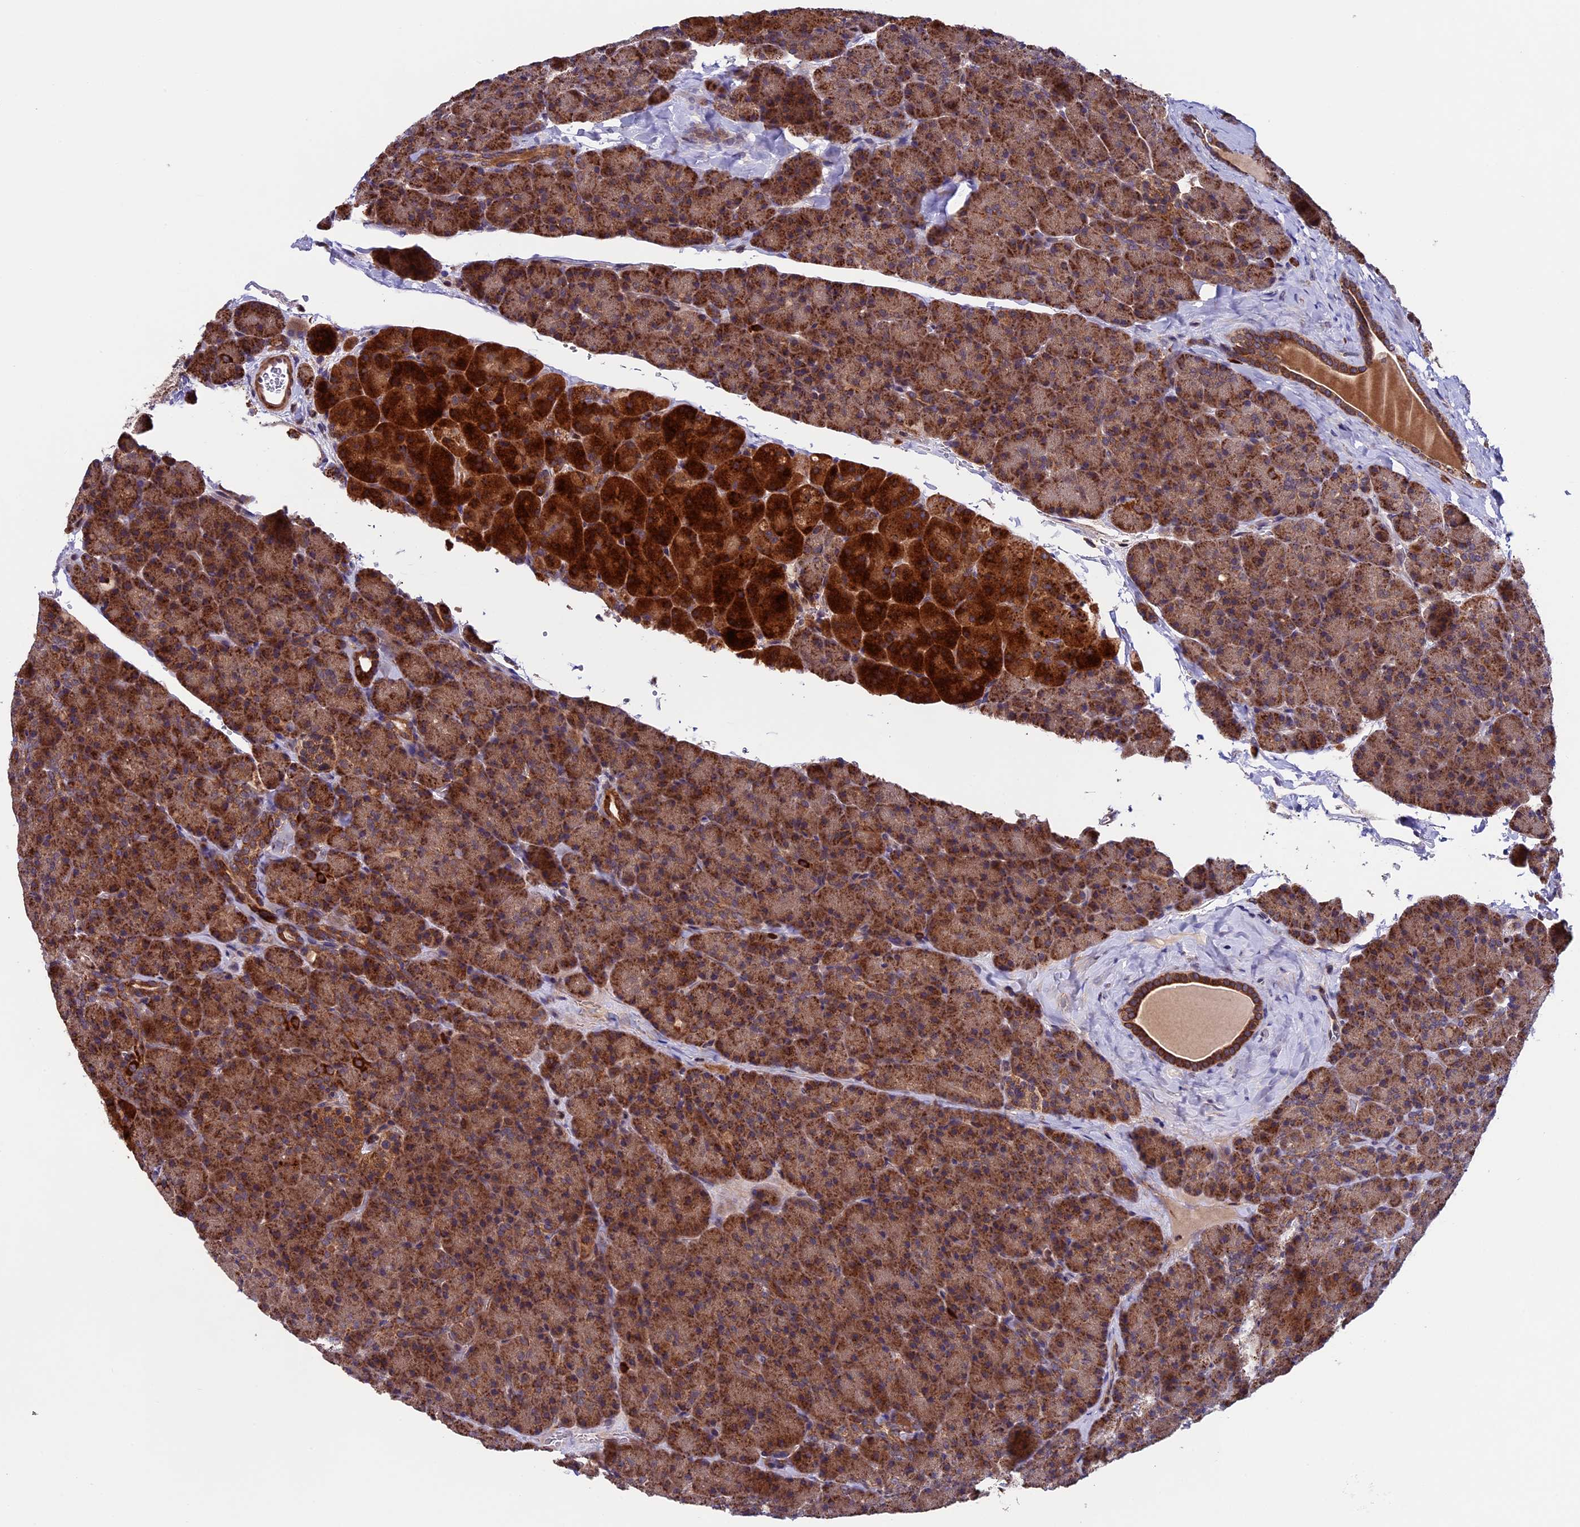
{"staining": {"intensity": "strong", "quantity": ">75%", "location": "cytoplasmic/membranous"}, "tissue": "pancreas", "cell_type": "Exocrine glandular cells", "image_type": "normal", "snomed": [{"axis": "morphology", "description": "Normal tissue, NOS"}, {"axis": "topography", "description": "Pancreas"}], "caption": "A histopathology image of human pancreas stained for a protein exhibits strong cytoplasmic/membranous brown staining in exocrine glandular cells.", "gene": "RNF17", "patient": {"sex": "male", "age": 36}}